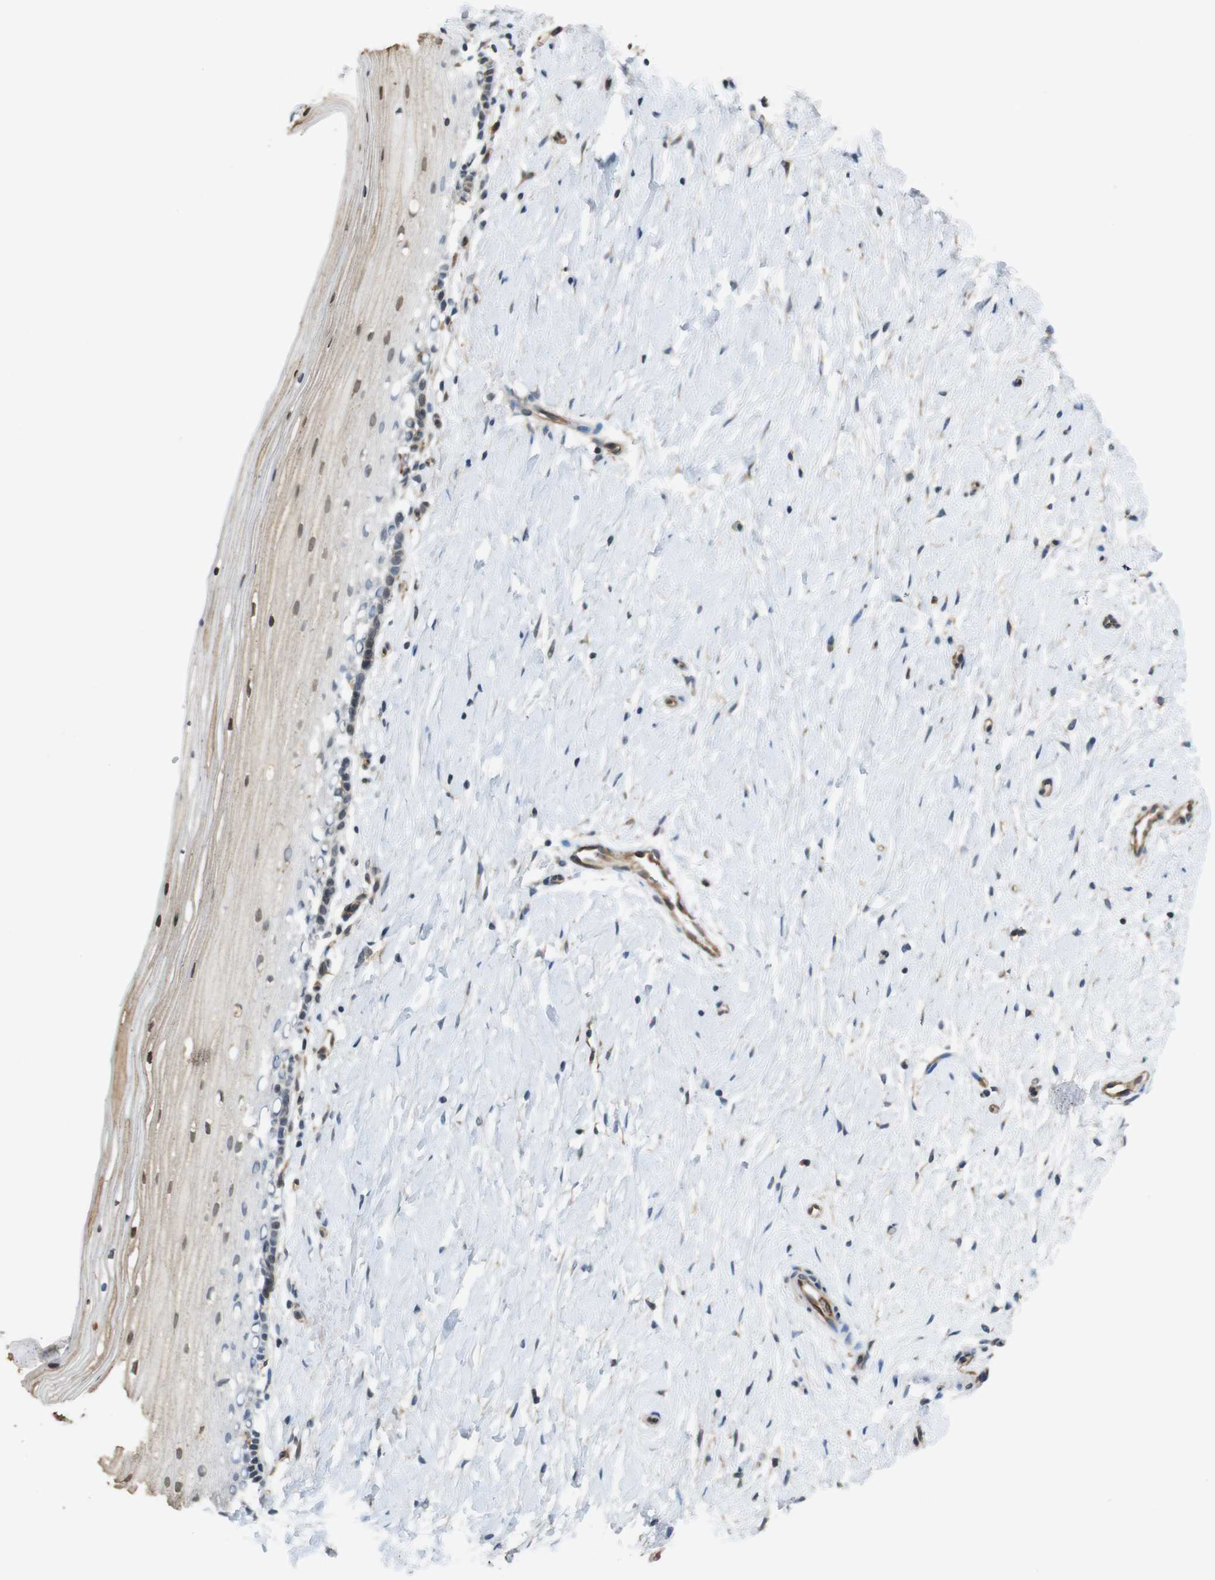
{"staining": {"intensity": "negative", "quantity": "none", "location": "none"}, "tissue": "cervix", "cell_type": "Glandular cells", "image_type": "normal", "snomed": [{"axis": "morphology", "description": "Normal tissue, NOS"}, {"axis": "topography", "description": "Cervix"}], "caption": "A photomicrograph of human cervix is negative for staining in glandular cells. (Brightfield microscopy of DAB (3,3'-diaminobenzidine) IHC at high magnification).", "gene": "PCDH10", "patient": {"sex": "female", "age": 39}}